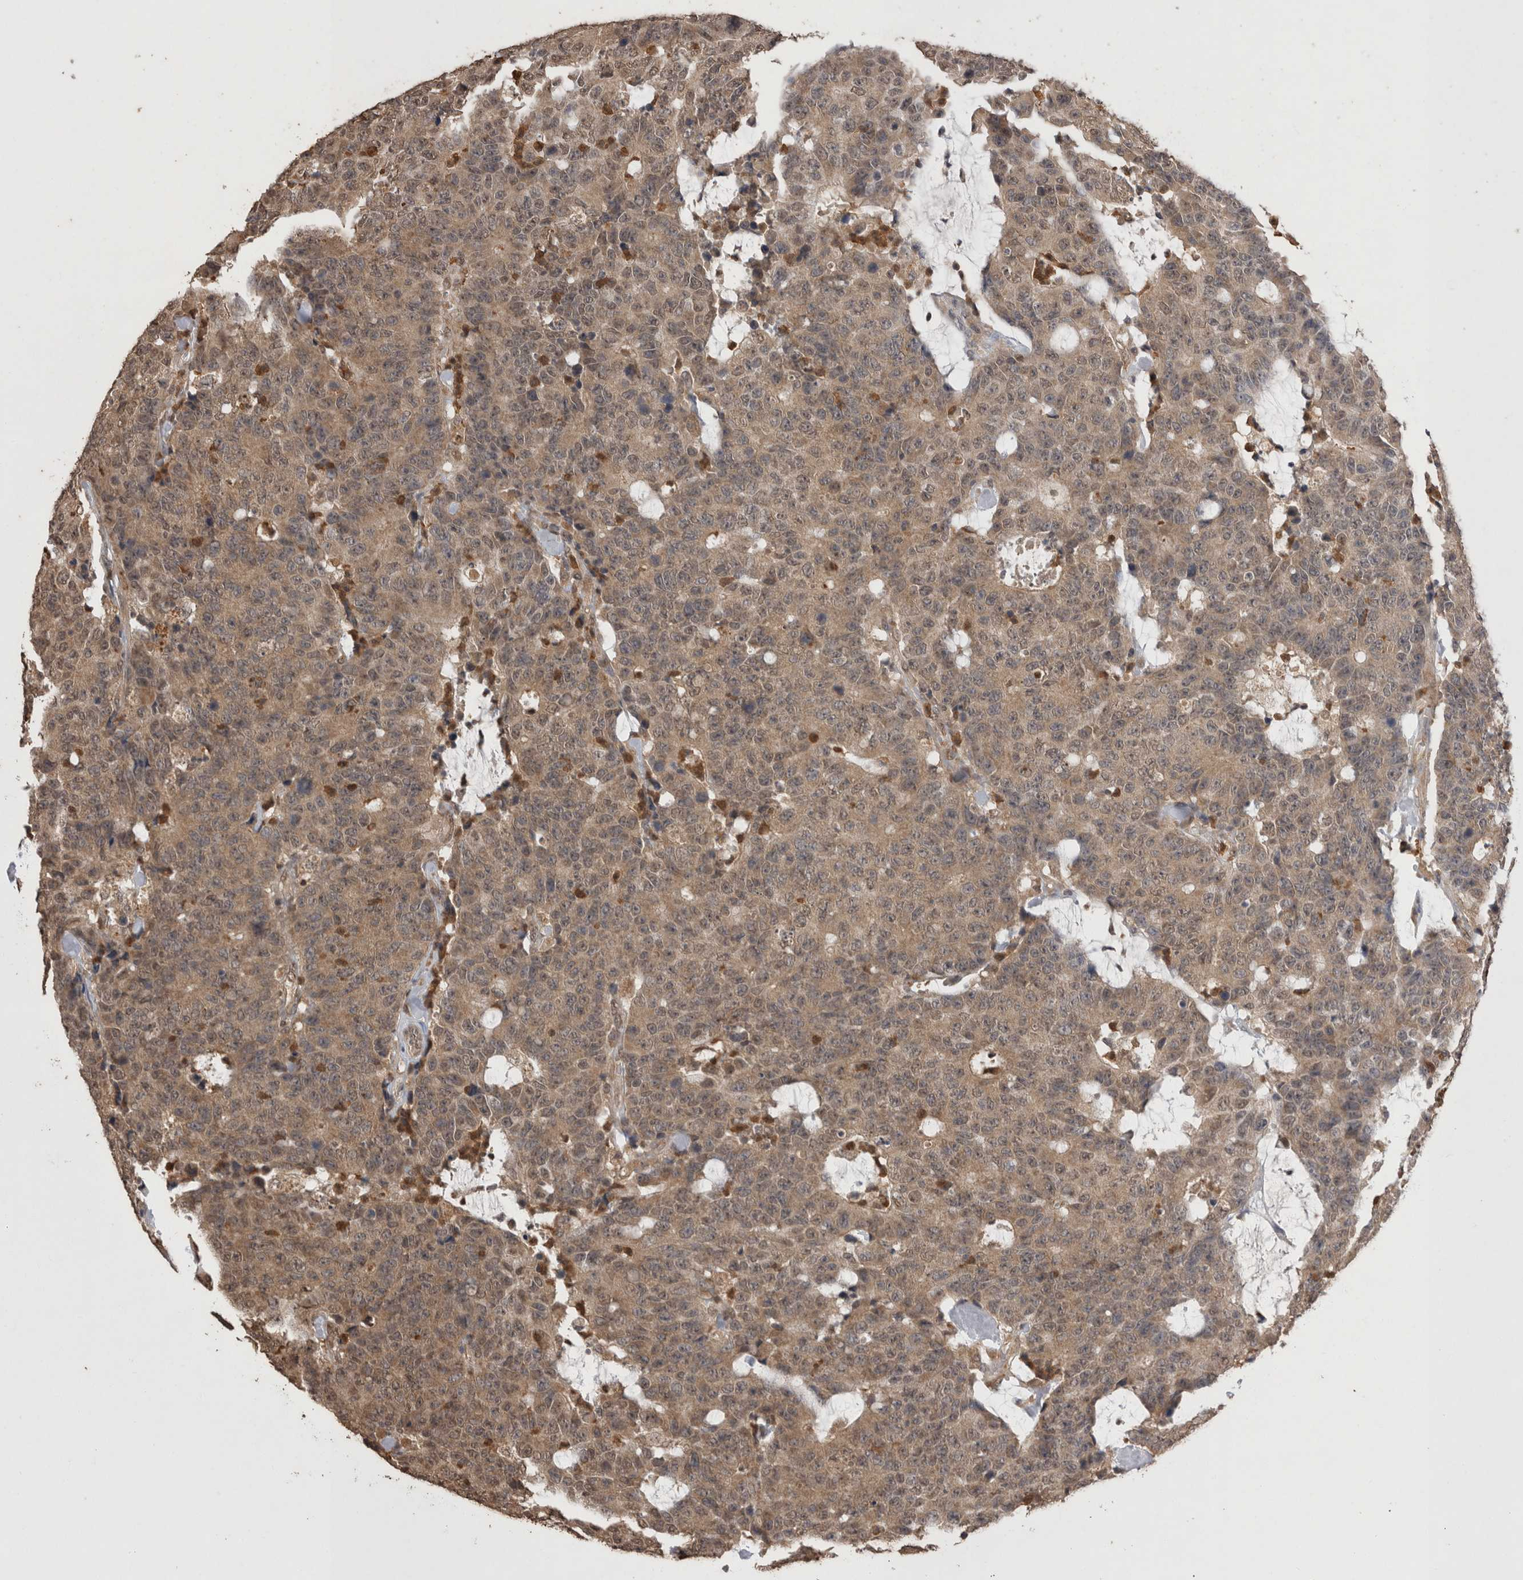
{"staining": {"intensity": "moderate", "quantity": ">75%", "location": "cytoplasmic/membranous"}, "tissue": "colorectal cancer", "cell_type": "Tumor cells", "image_type": "cancer", "snomed": [{"axis": "morphology", "description": "Adenocarcinoma, NOS"}, {"axis": "topography", "description": "Colon"}], "caption": "Protein analysis of colorectal cancer (adenocarcinoma) tissue reveals moderate cytoplasmic/membranous expression in about >75% of tumor cells.", "gene": "GRK5", "patient": {"sex": "female", "age": 86}}